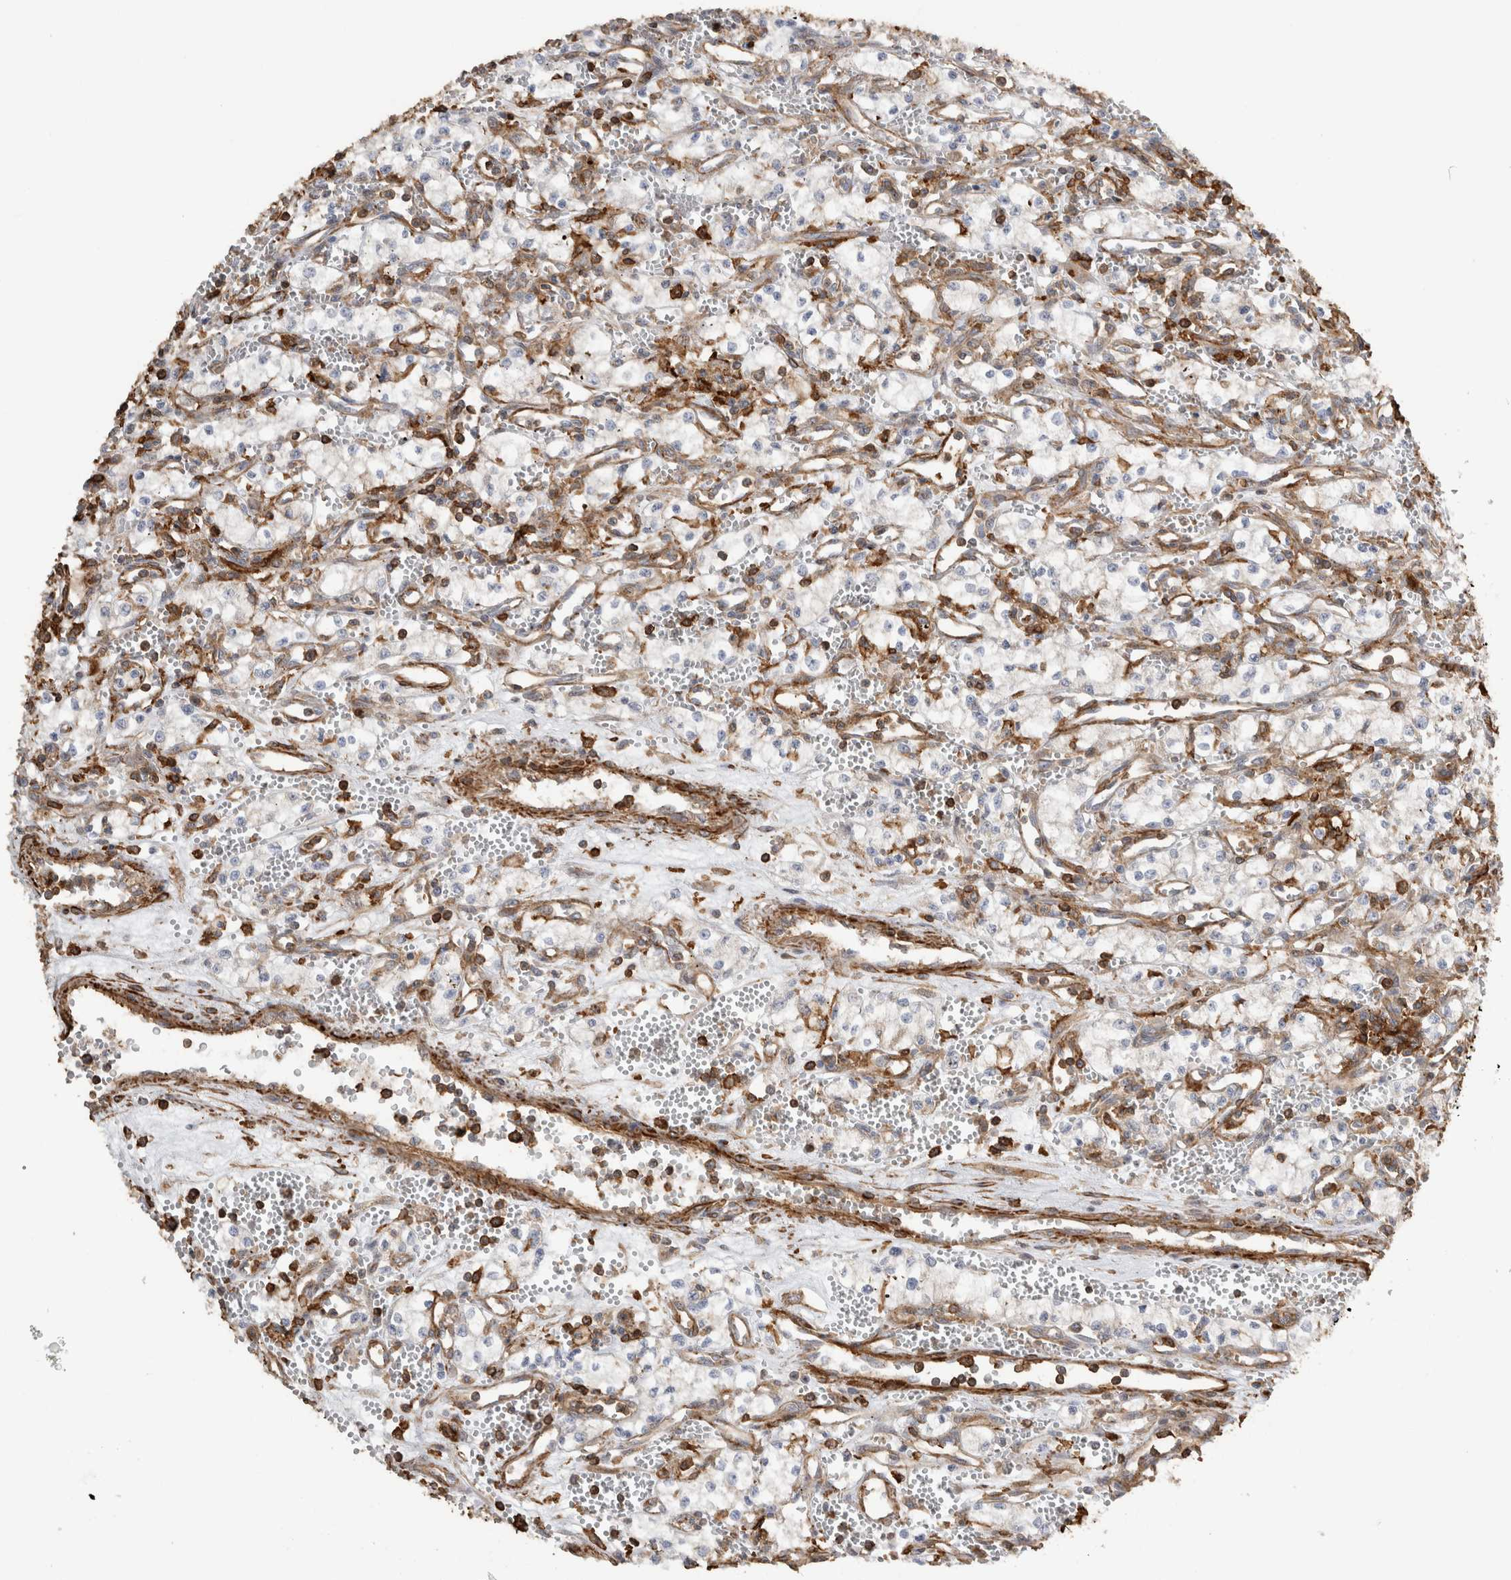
{"staining": {"intensity": "negative", "quantity": "none", "location": "none"}, "tissue": "renal cancer", "cell_type": "Tumor cells", "image_type": "cancer", "snomed": [{"axis": "morphology", "description": "Adenocarcinoma, NOS"}, {"axis": "topography", "description": "Kidney"}], "caption": "Micrograph shows no protein expression in tumor cells of adenocarcinoma (renal) tissue.", "gene": "GPER1", "patient": {"sex": "male", "age": 59}}